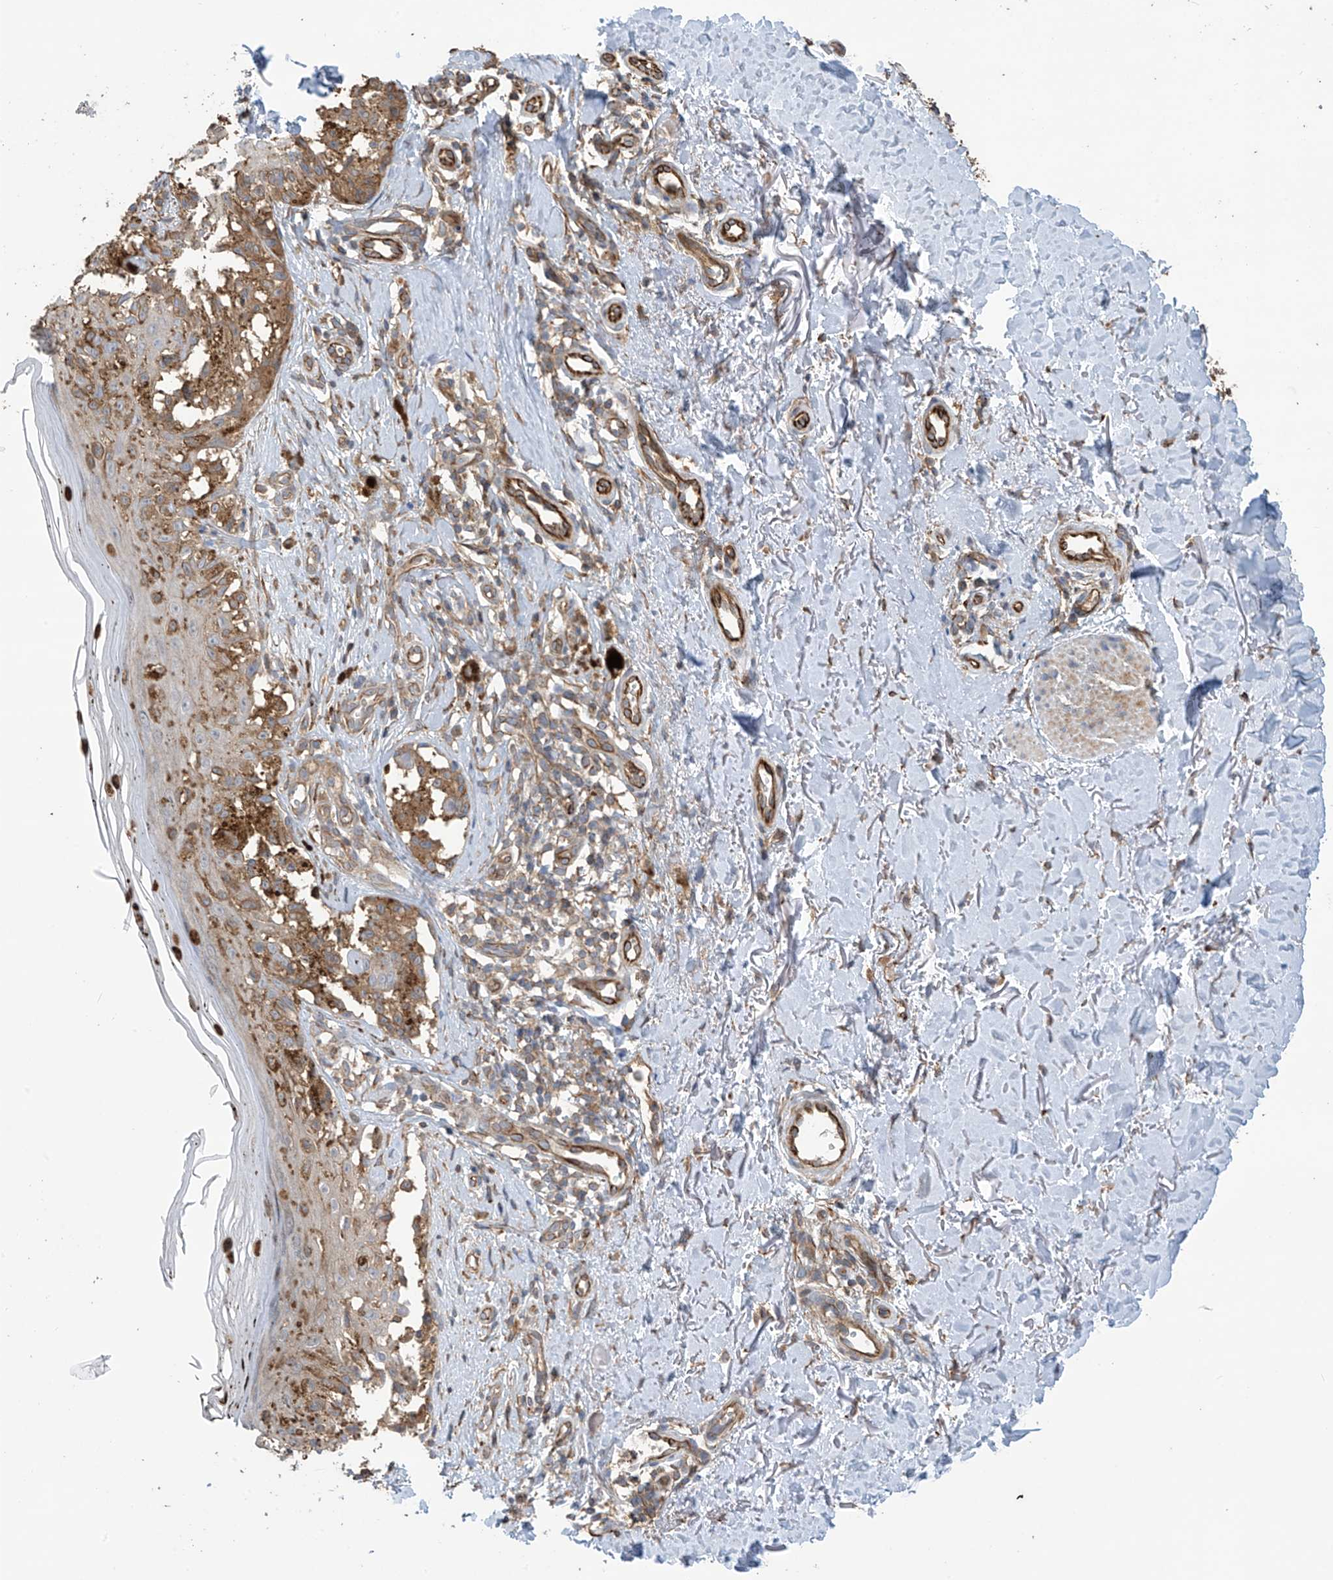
{"staining": {"intensity": "moderate", "quantity": ">75%", "location": "cytoplasmic/membranous"}, "tissue": "melanoma", "cell_type": "Tumor cells", "image_type": "cancer", "snomed": [{"axis": "morphology", "description": "Malignant melanoma, NOS"}, {"axis": "topography", "description": "Skin"}], "caption": "This is an image of IHC staining of melanoma, which shows moderate expression in the cytoplasmic/membranous of tumor cells.", "gene": "PHACTR4", "patient": {"sex": "female", "age": 50}}